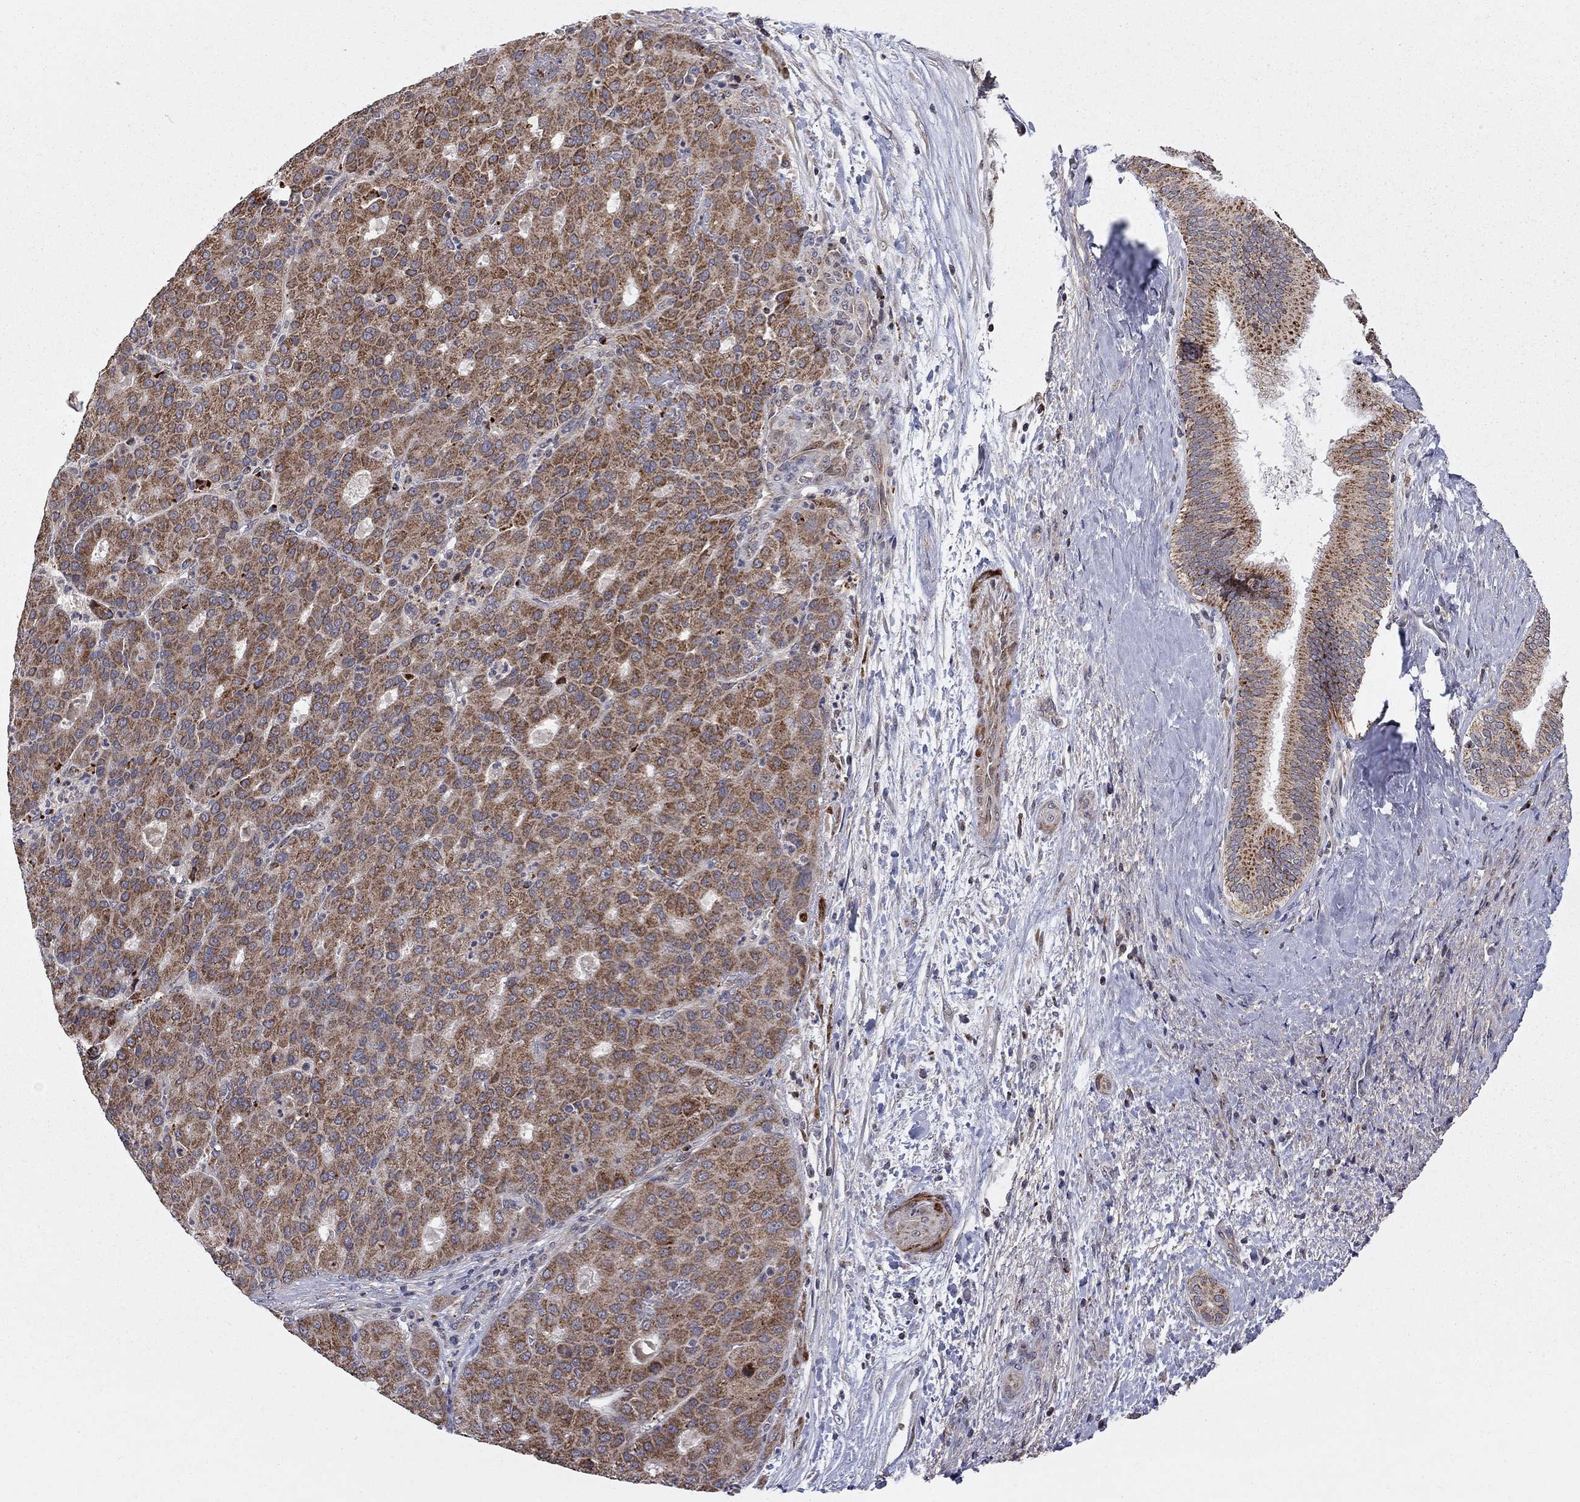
{"staining": {"intensity": "strong", "quantity": "25%-75%", "location": "cytoplasmic/membranous"}, "tissue": "liver cancer", "cell_type": "Tumor cells", "image_type": "cancer", "snomed": [{"axis": "morphology", "description": "Carcinoma, Hepatocellular, NOS"}, {"axis": "topography", "description": "Liver"}], "caption": "Immunohistochemical staining of hepatocellular carcinoma (liver) displays high levels of strong cytoplasmic/membranous expression in about 25%-75% of tumor cells. (DAB (3,3'-diaminobenzidine) = brown stain, brightfield microscopy at high magnification).", "gene": "IDS", "patient": {"sex": "male", "age": 65}}